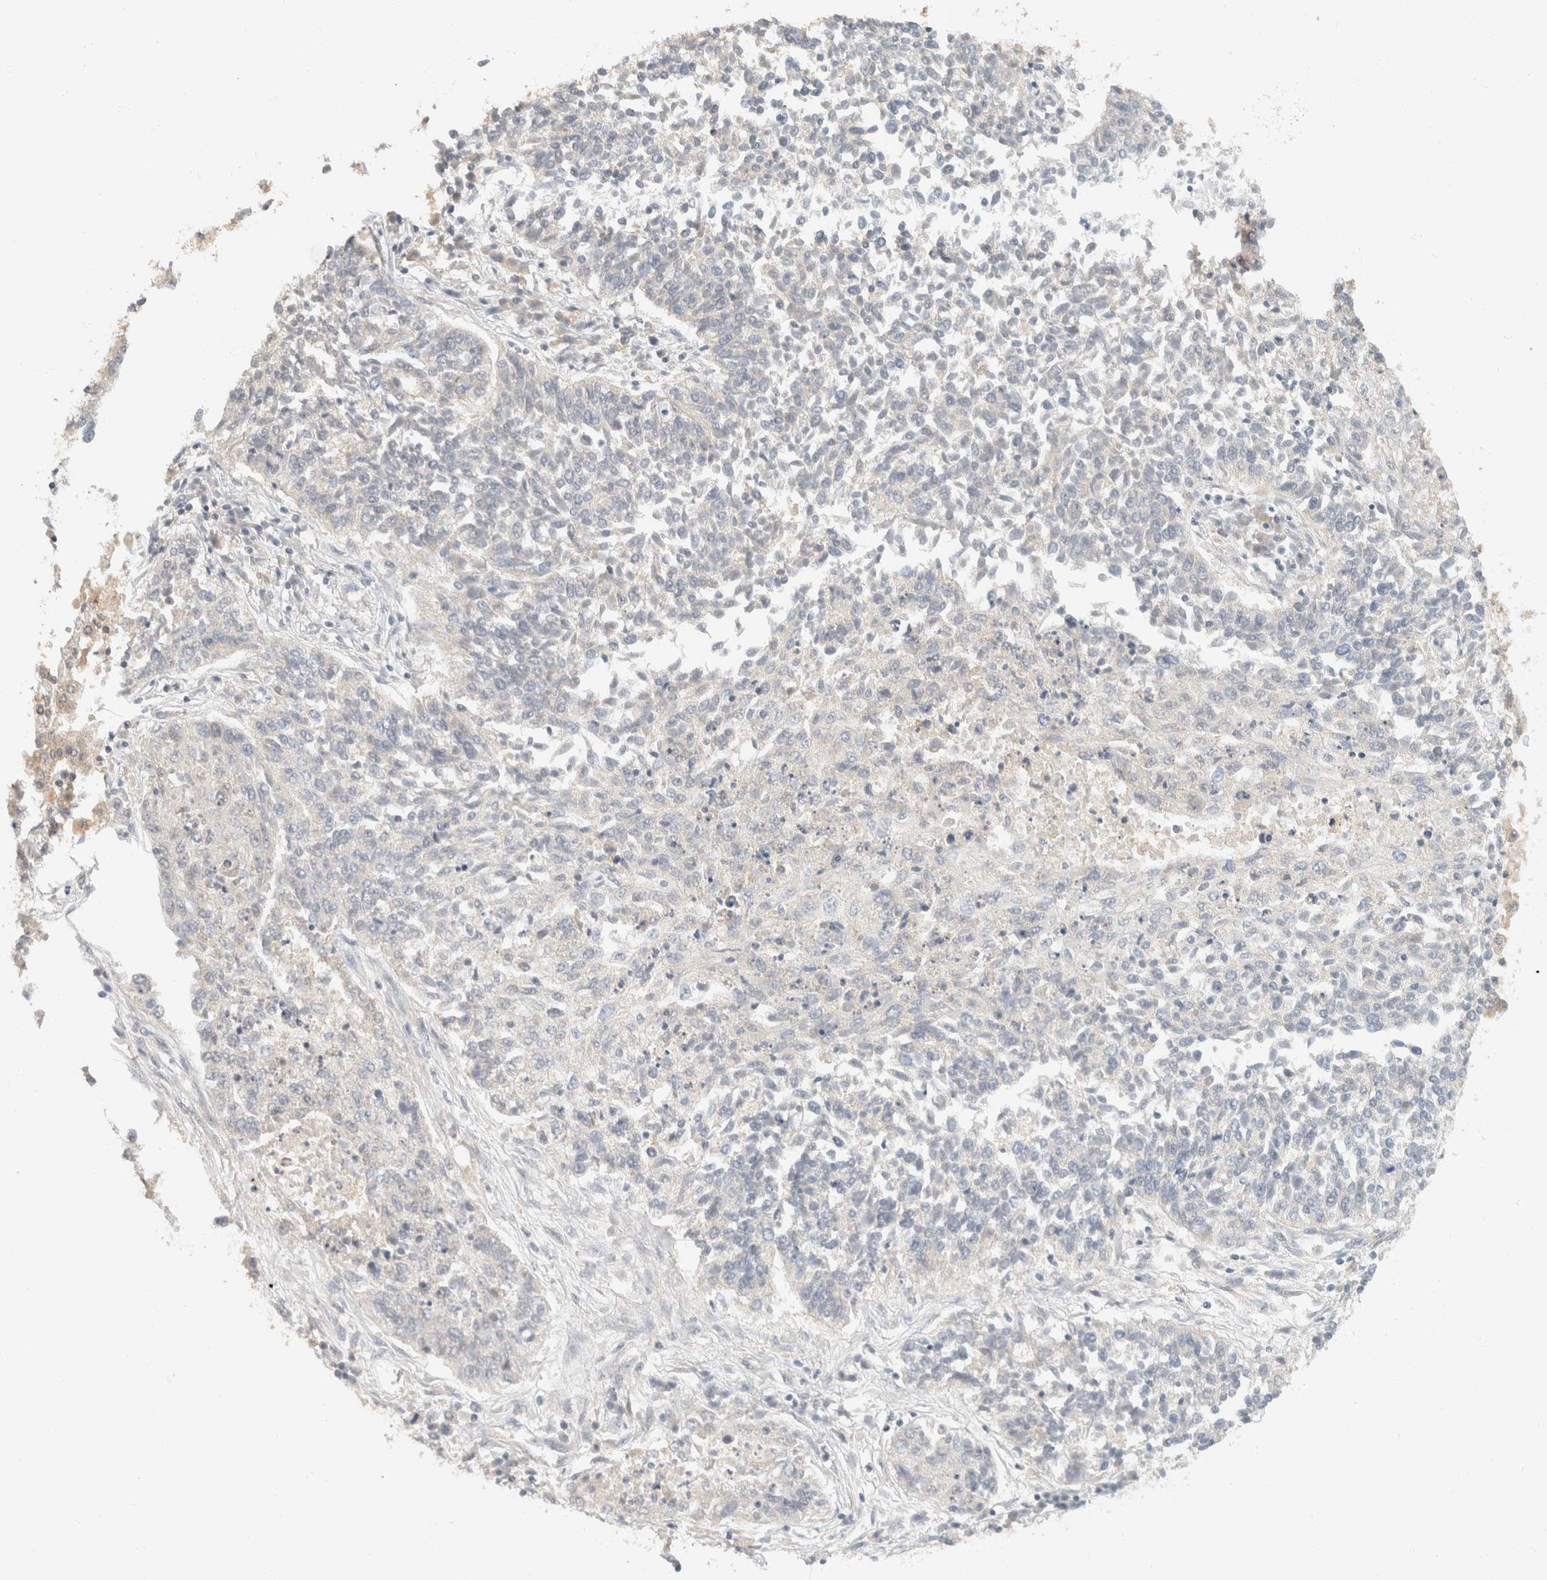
{"staining": {"intensity": "negative", "quantity": "none", "location": "none"}, "tissue": "lung cancer", "cell_type": "Tumor cells", "image_type": "cancer", "snomed": [{"axis": "morphology", "description": "Normal tissue, NOS"}, {"axis": "morphology", "description": "Squamous cell carcinoma, NOS"}, {"axis": "topography", "description": "Lymph node"}, {"axis": "topography", "description": "Cartilage tissue"}, {"axis": "topography", "description": "Bronchus"}, {"axis": "topography", "description": "Lung"}, {"axis": "topography", "description": "Peripheral nerve tissue"}], "caption": "High power microscopy histopathology image of an IHC histopathology image of lung squamous cell carcinoma, revealing no significant staining in tumor cells.", "gene": "TACC1", "patient": {"sex": "female", "age": 49}}